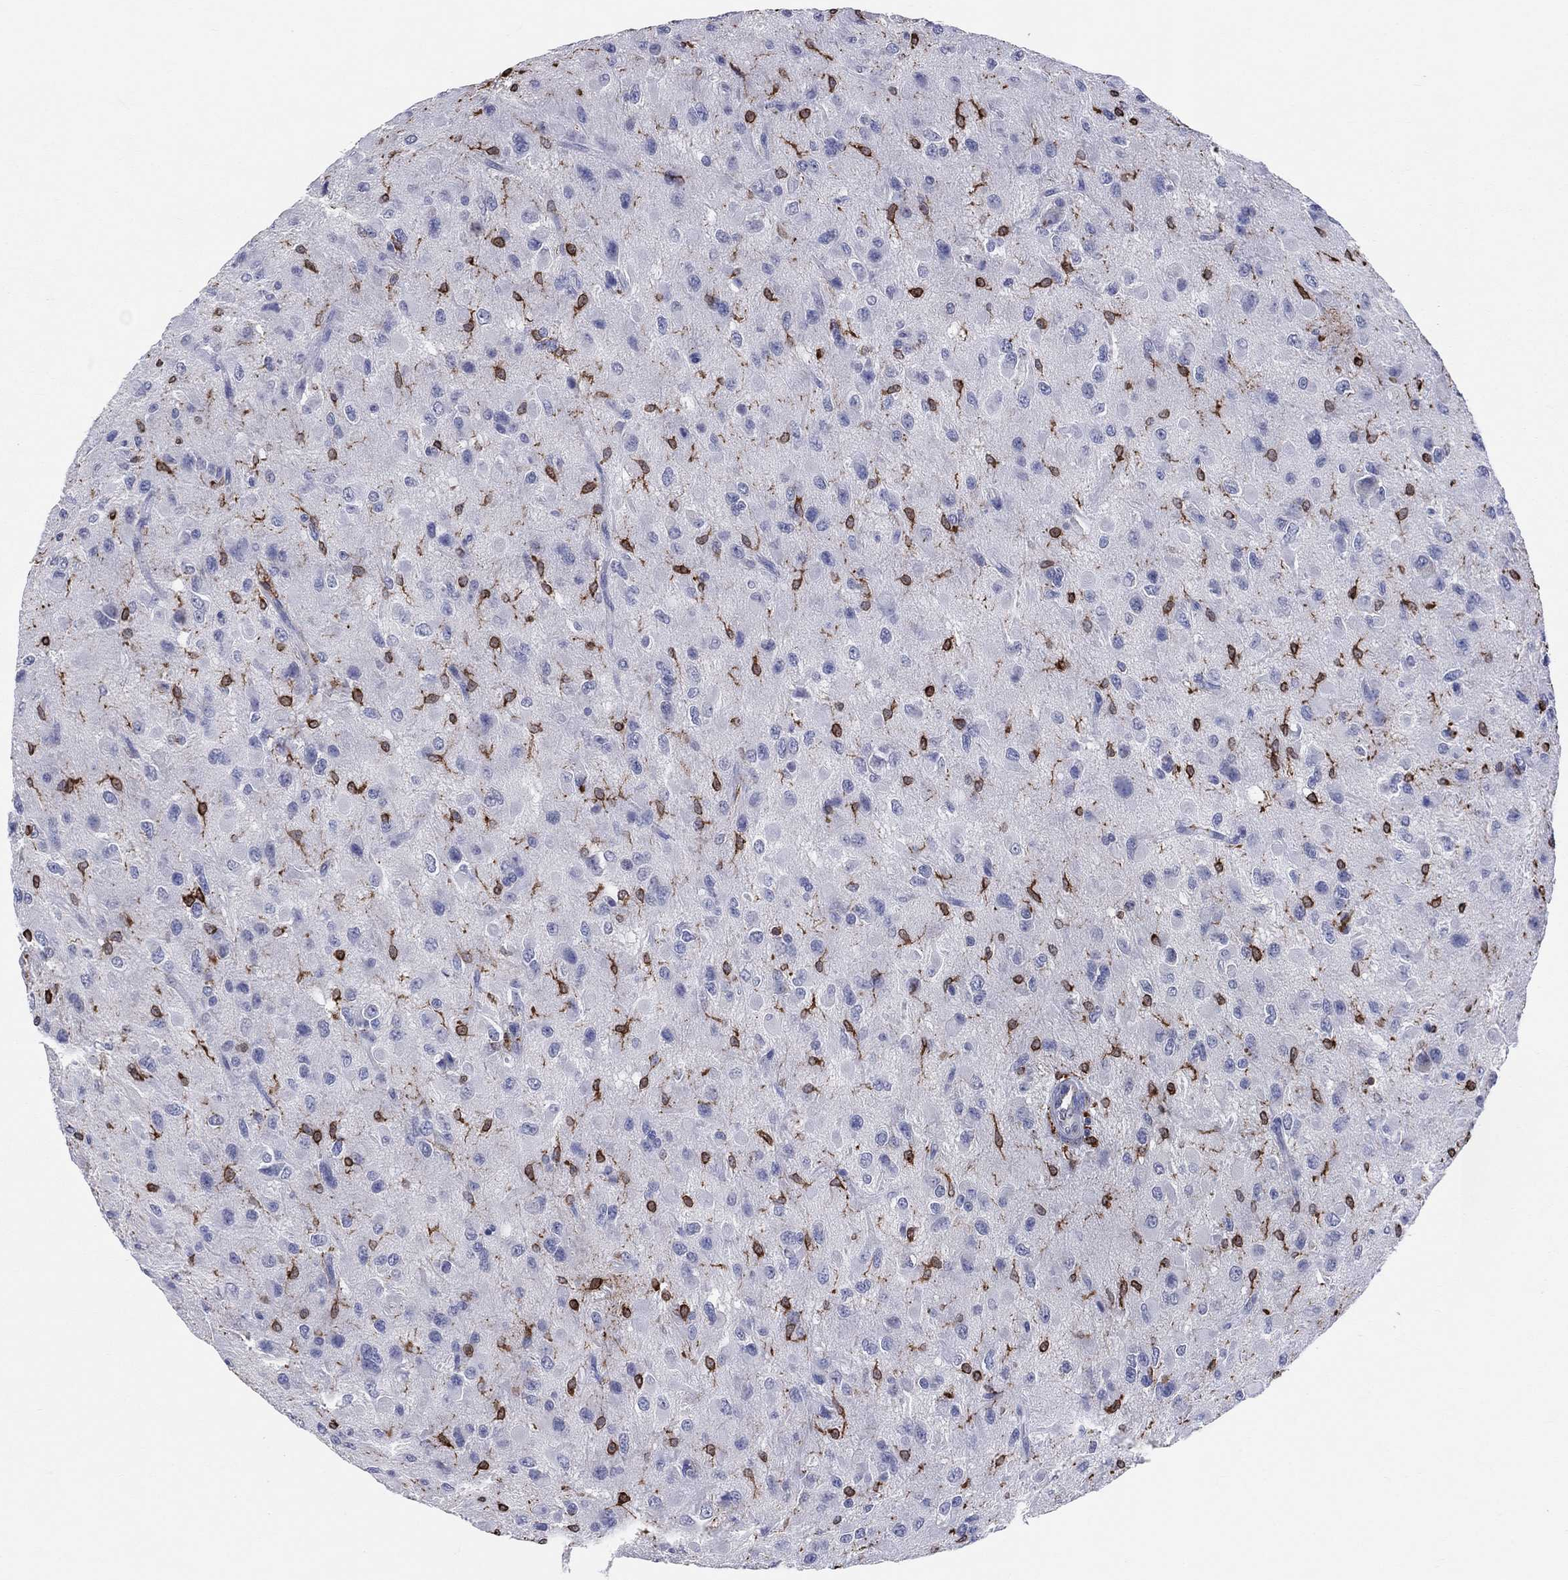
{"staining": {"intensity": "strong", "quantity": "<25%", "location": "cytoplasmic/membranous"}, "tissue": "glioma", "cell_type": "Tumor cells", "image_type": "cancer", "snomed": [{"axis": "morphology", "description": "Glioma, malignant, High grade"}, {"axis": "topography", "description": "Cerebral cortex"}], "caption": "A brown stain highlights strong cytoplasmic/membranous positivity of a protein in human glioma tumor cells.", "gene": "CD74", "patient": {"sex": "male", "age": 35}}